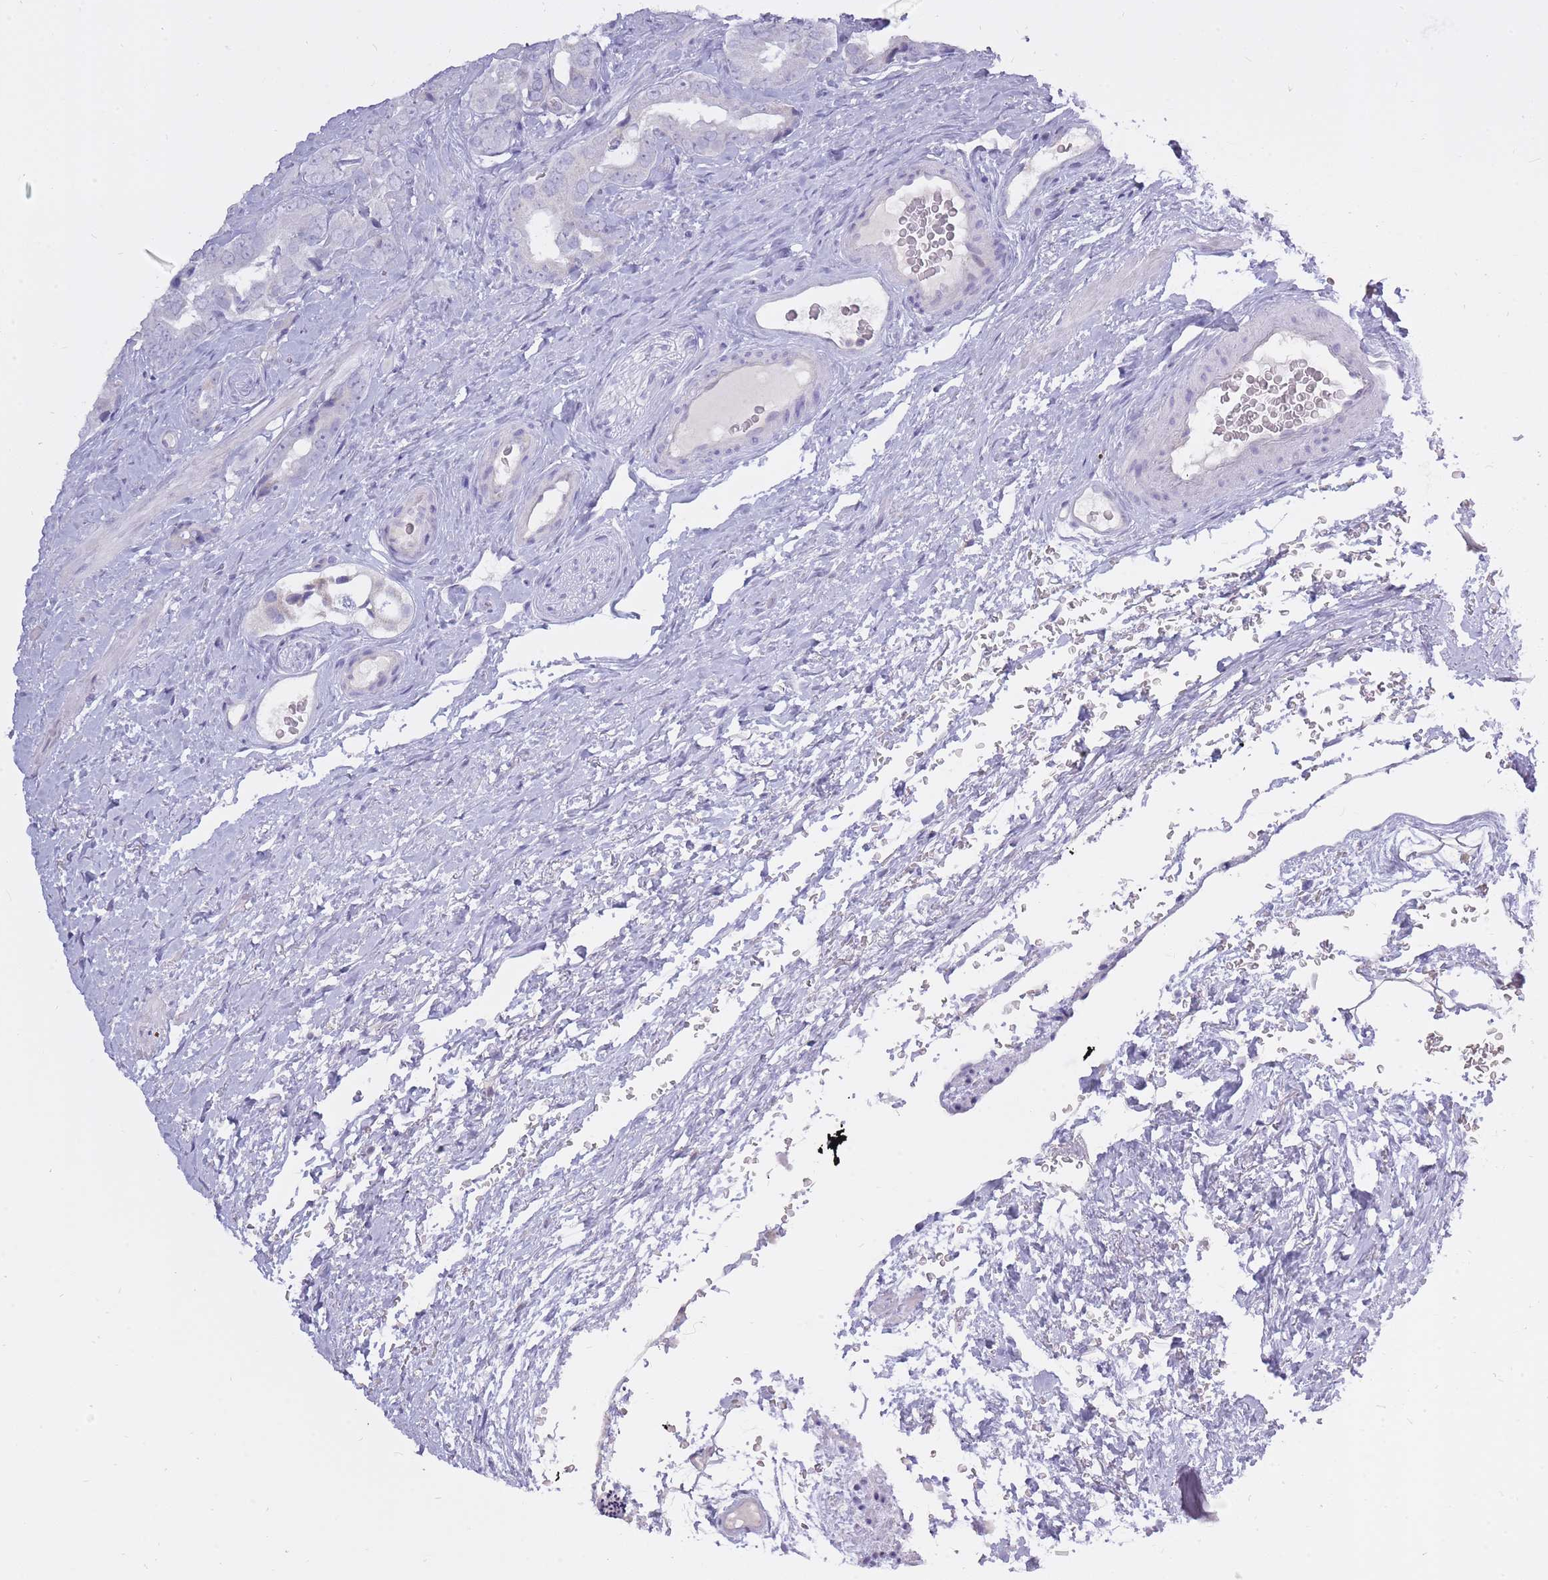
{"staining": {"intensity": "negative", "quantity": "none", "location": "none"}, "tissue": "prostate cancer", "cell_type": "Tumor cells", "image_type": "cancer", "snomed": [{"axis": "morphology", "description": "Adenocarcinoma, High grade"}, {"axis": "topography", "description": "Prostate"}], "caption": "DAB immunohistochemical staining of prostate cancer demonstrates no significant positivity in tumor cells.", "gene": "BDKRB2", "patient": {"sex": "male", "age": 71}}